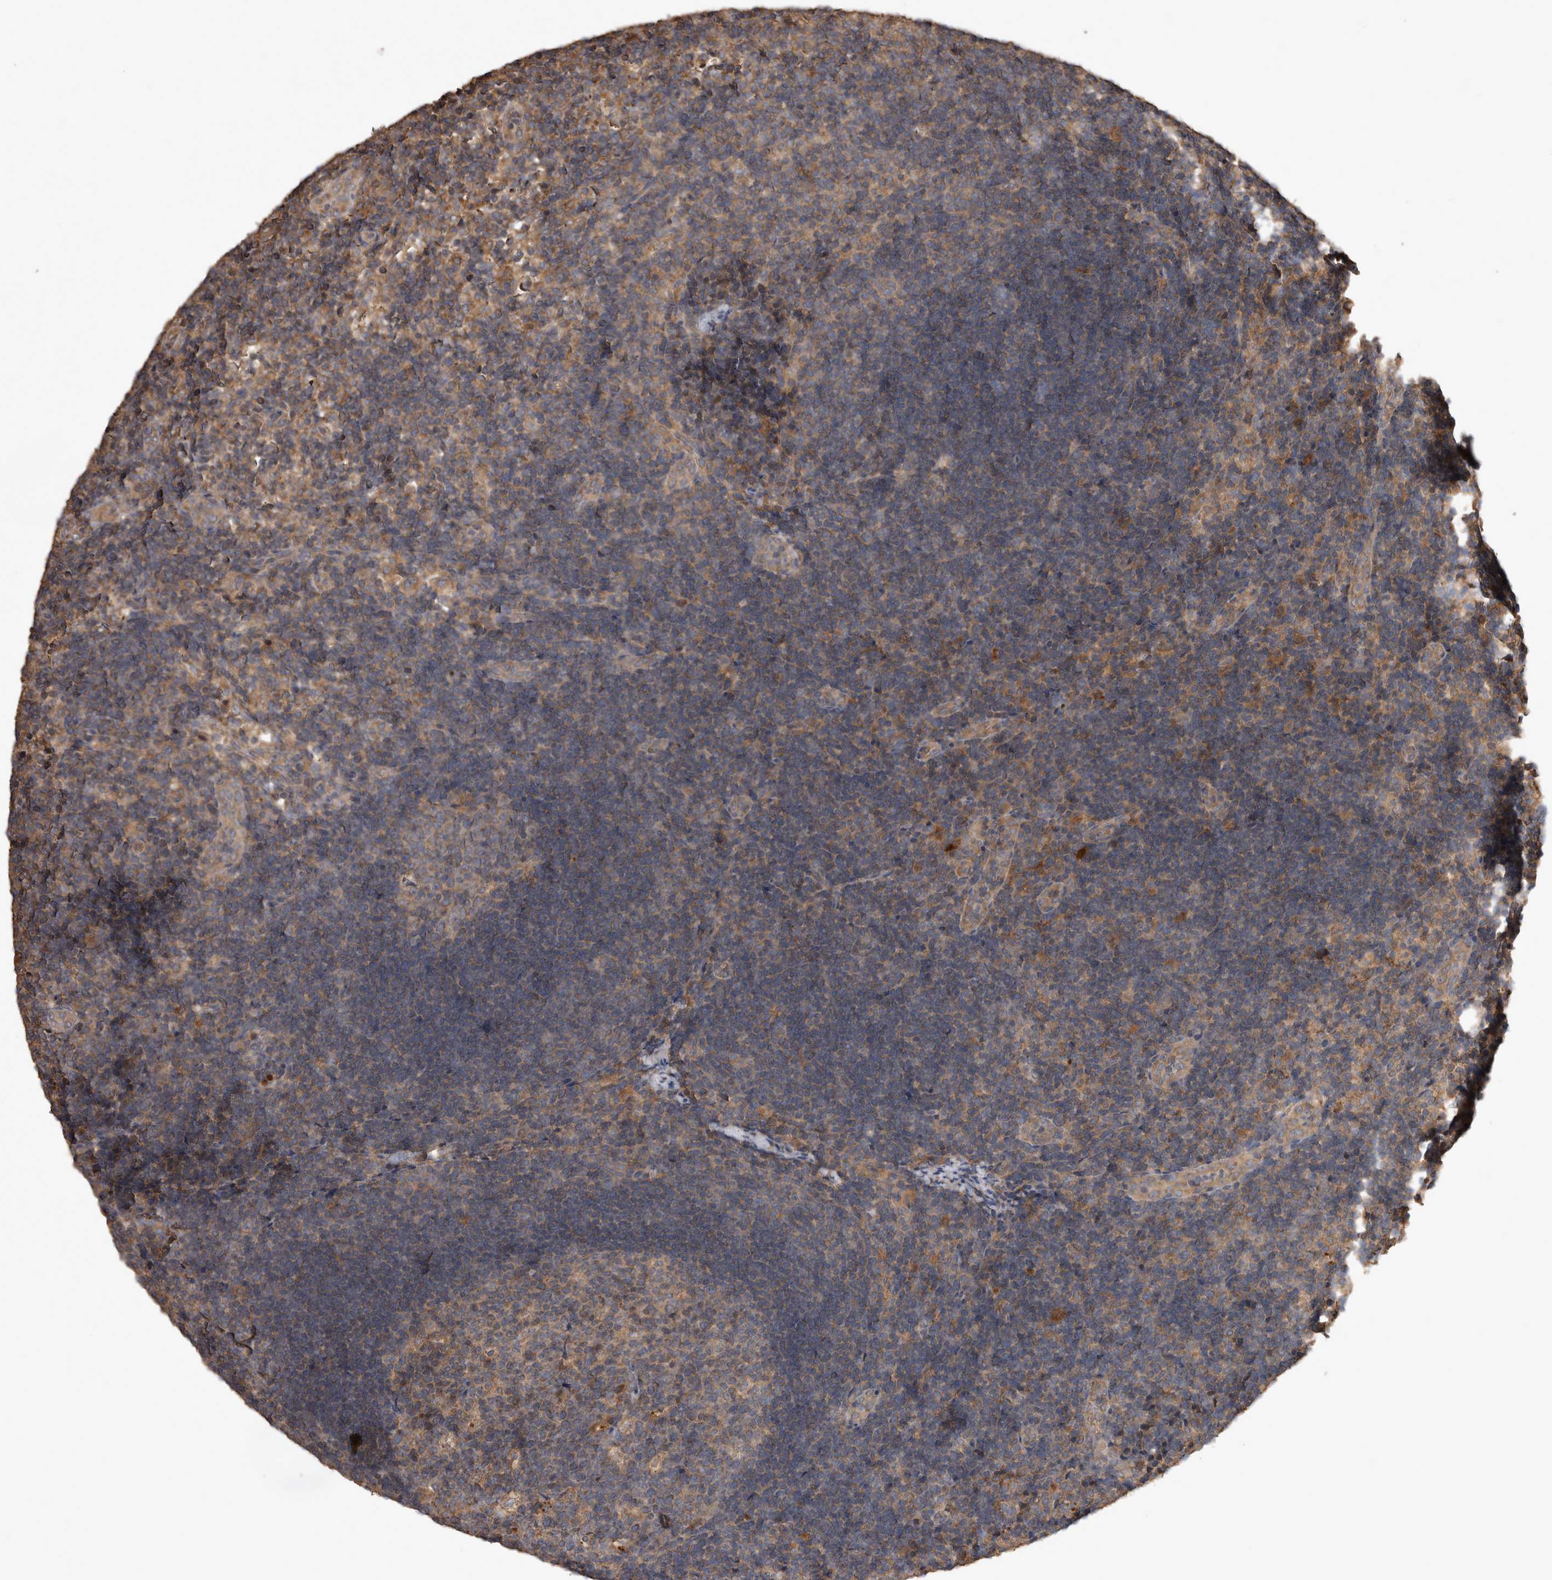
{"staining": {"intensity": "moderate", "quantity": "<25%", "location": "cytoplasmic/membranous"}, "tissue": "lymph node", "cell_type": "Germinal center cells", "image_type": "normal", "snomed": [{"axis": "morphology", "description": "Normal tissue, NOS"}, {"axis": "topography", "description": "Lymph node"}], "caption": "IHC staining of unremarkable lymph node, which shows low levels of moderate cytoplasmic/membranous staining in about <25% of germinal center cells indicating moderate cytoplasmic/membranous protein expression. The staining was performed using DAB (3,3'-diaminobenzidine) (brown) for protein detection and nuclei were counterstained in hematoxylin (blue).", "gene": "TRMT61B", "patient": {"sex": "female", "age": 22}}